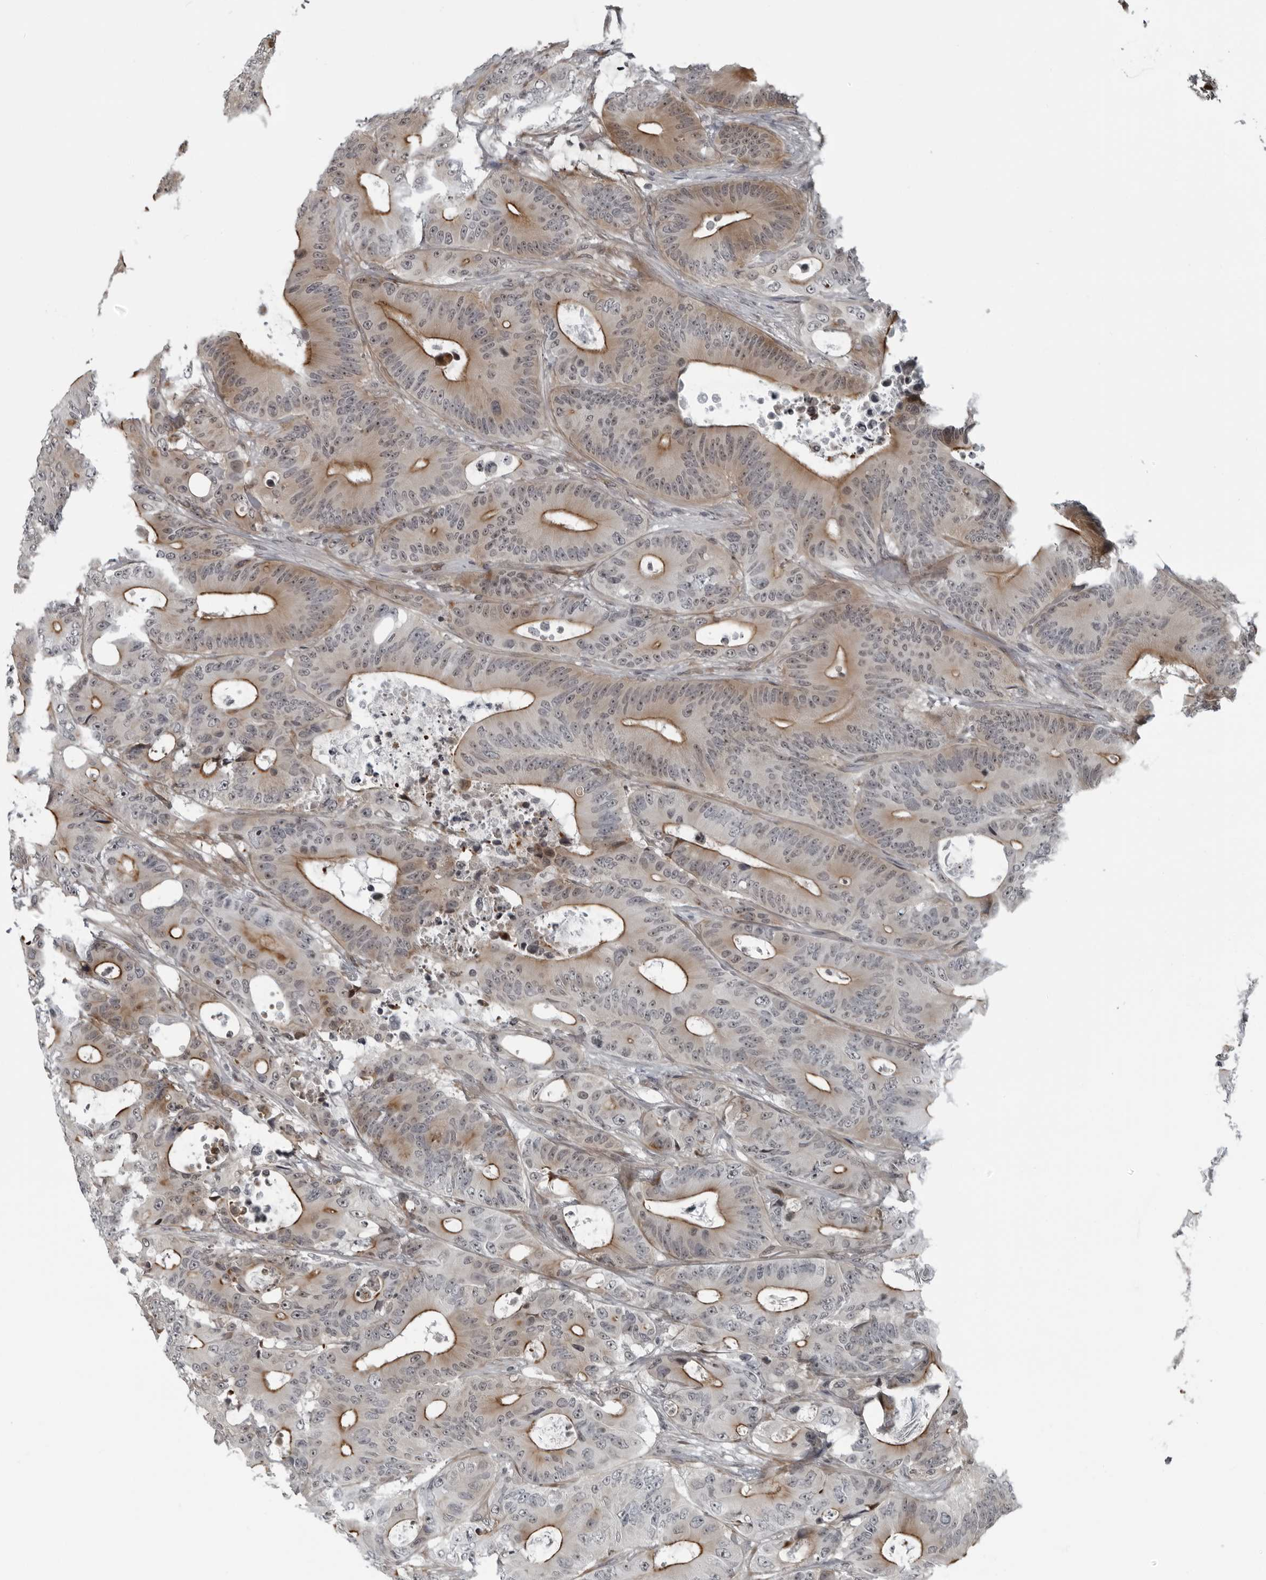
{"staining": {"intensity": "moderate", "quantity": "25%-75%", "location": "cytoplasmic/membranous,nuclear"}, "tissue": "colorectal cancer", "cell_type": "Tumor cells", "image_type": "cancer", "snomed": [{"axis": "morphology", "description": "Adenocarcinoma, NOS"}, {"axis": "topography", "description": "Colon"}], "caption": "A histopathology image of colorectal cancer stained for a protein displays moderate cytoplasmic/membranous and nuclear brown staining in tumor cells. Immunohistochemistry (ihc) stains the protein of interest in brown and the nuclei are stained blue.", "gene": "FAM102B", "patient": {"sex": "male", "age": 83}}